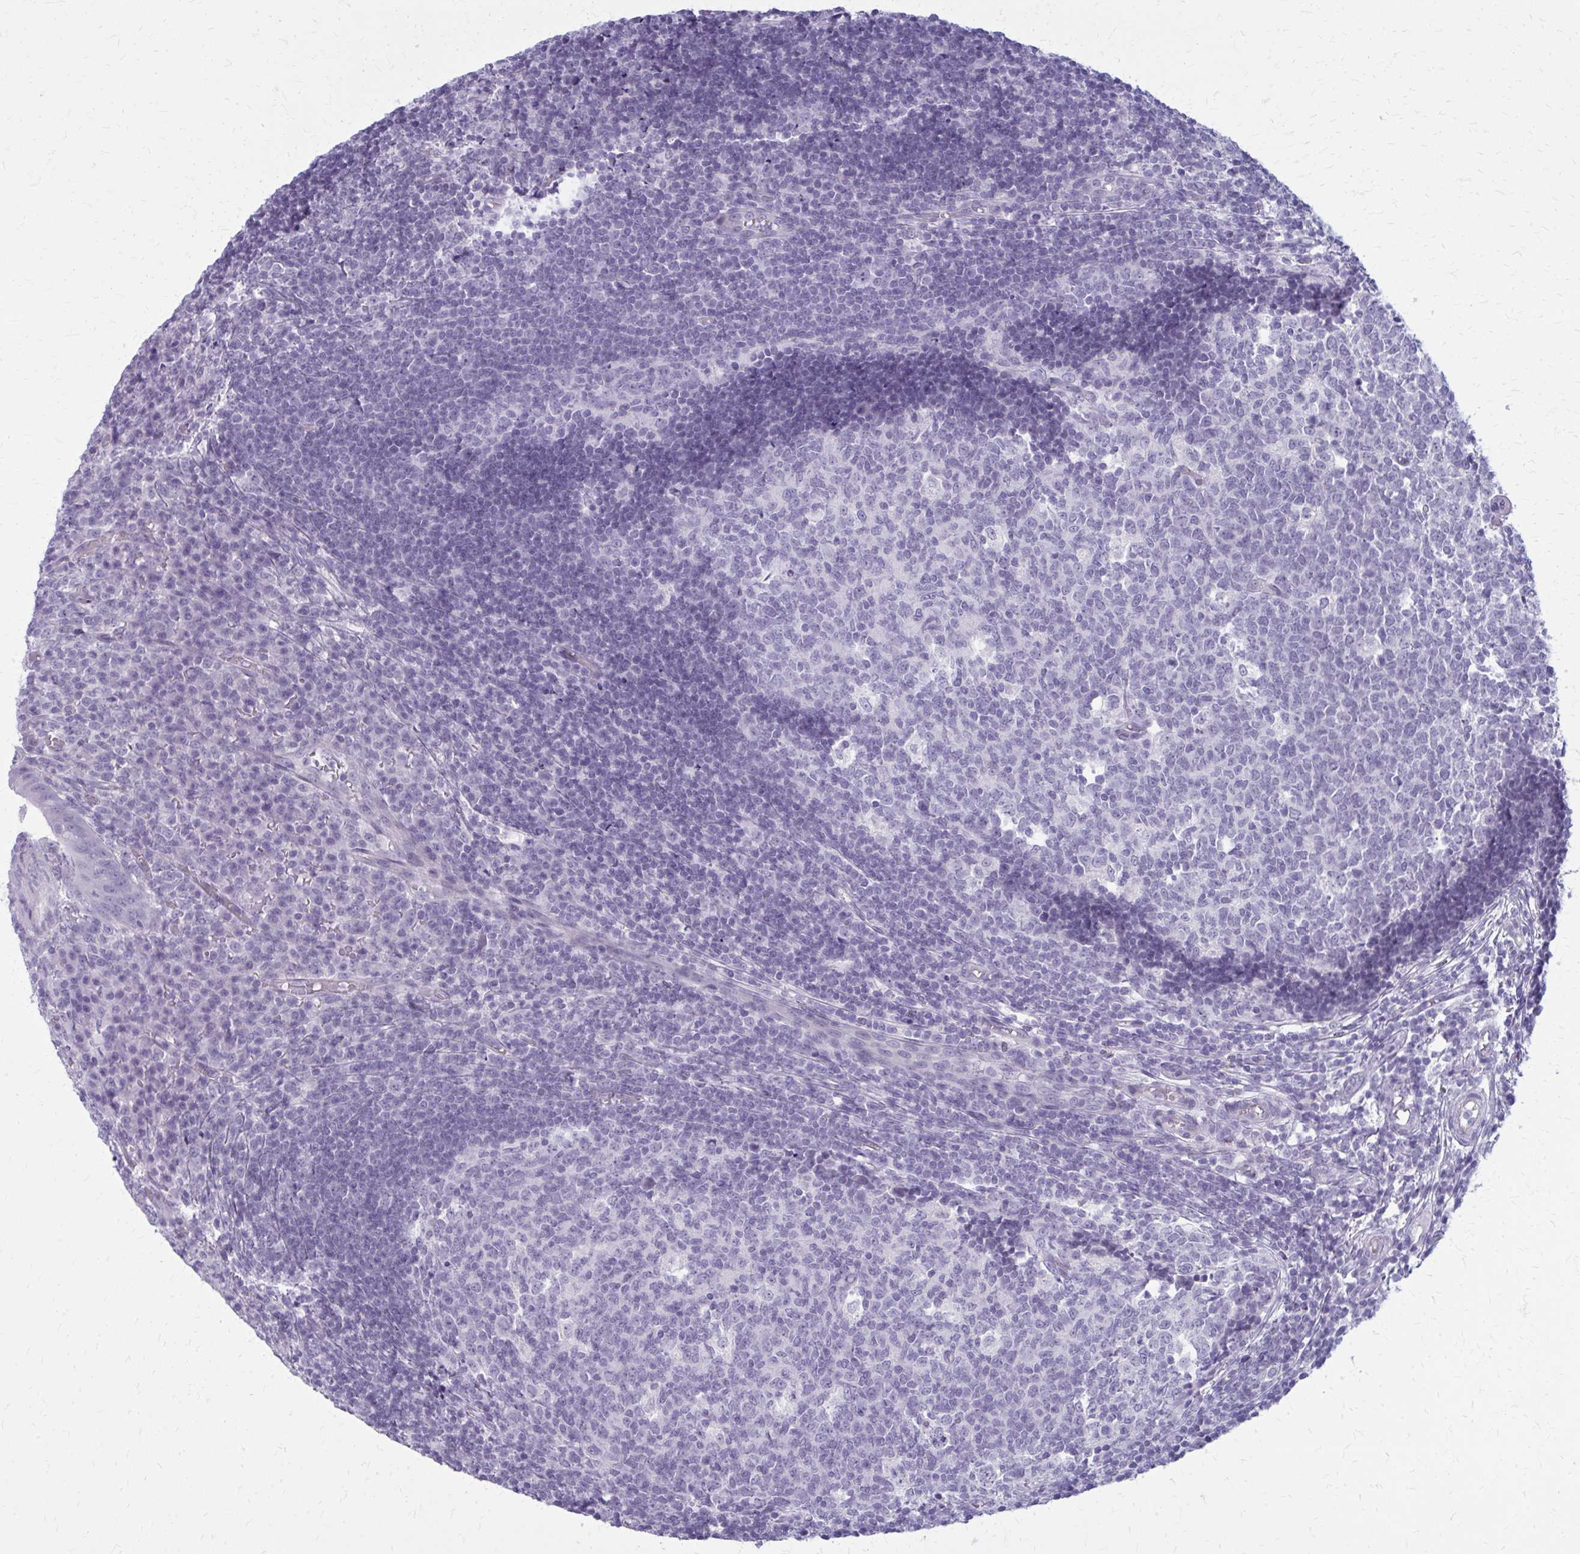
{"staining": {"intensity": "negative", "quantity": "none", "location": "none"}, "tissue": "appendix", "cell_type": "Glandular cells", "image_type": "normal", "snomed": [{"axis": "morphology", "description": "Normal tissue, NOS"}, {"axis": "topography", "description": "Appendix"}], "caption": "An immunohistochemistry micrograph of benign appendix is shown. There is no staining in glandular cells of appendix. The staining was performed using DAB to visualize the protein expression in brown, while the nuclei were stained in blue with hematoxylin (Magnification: 20x).", "gene": "CASQ2", "patient": {"sex": "male", "age": 18}}